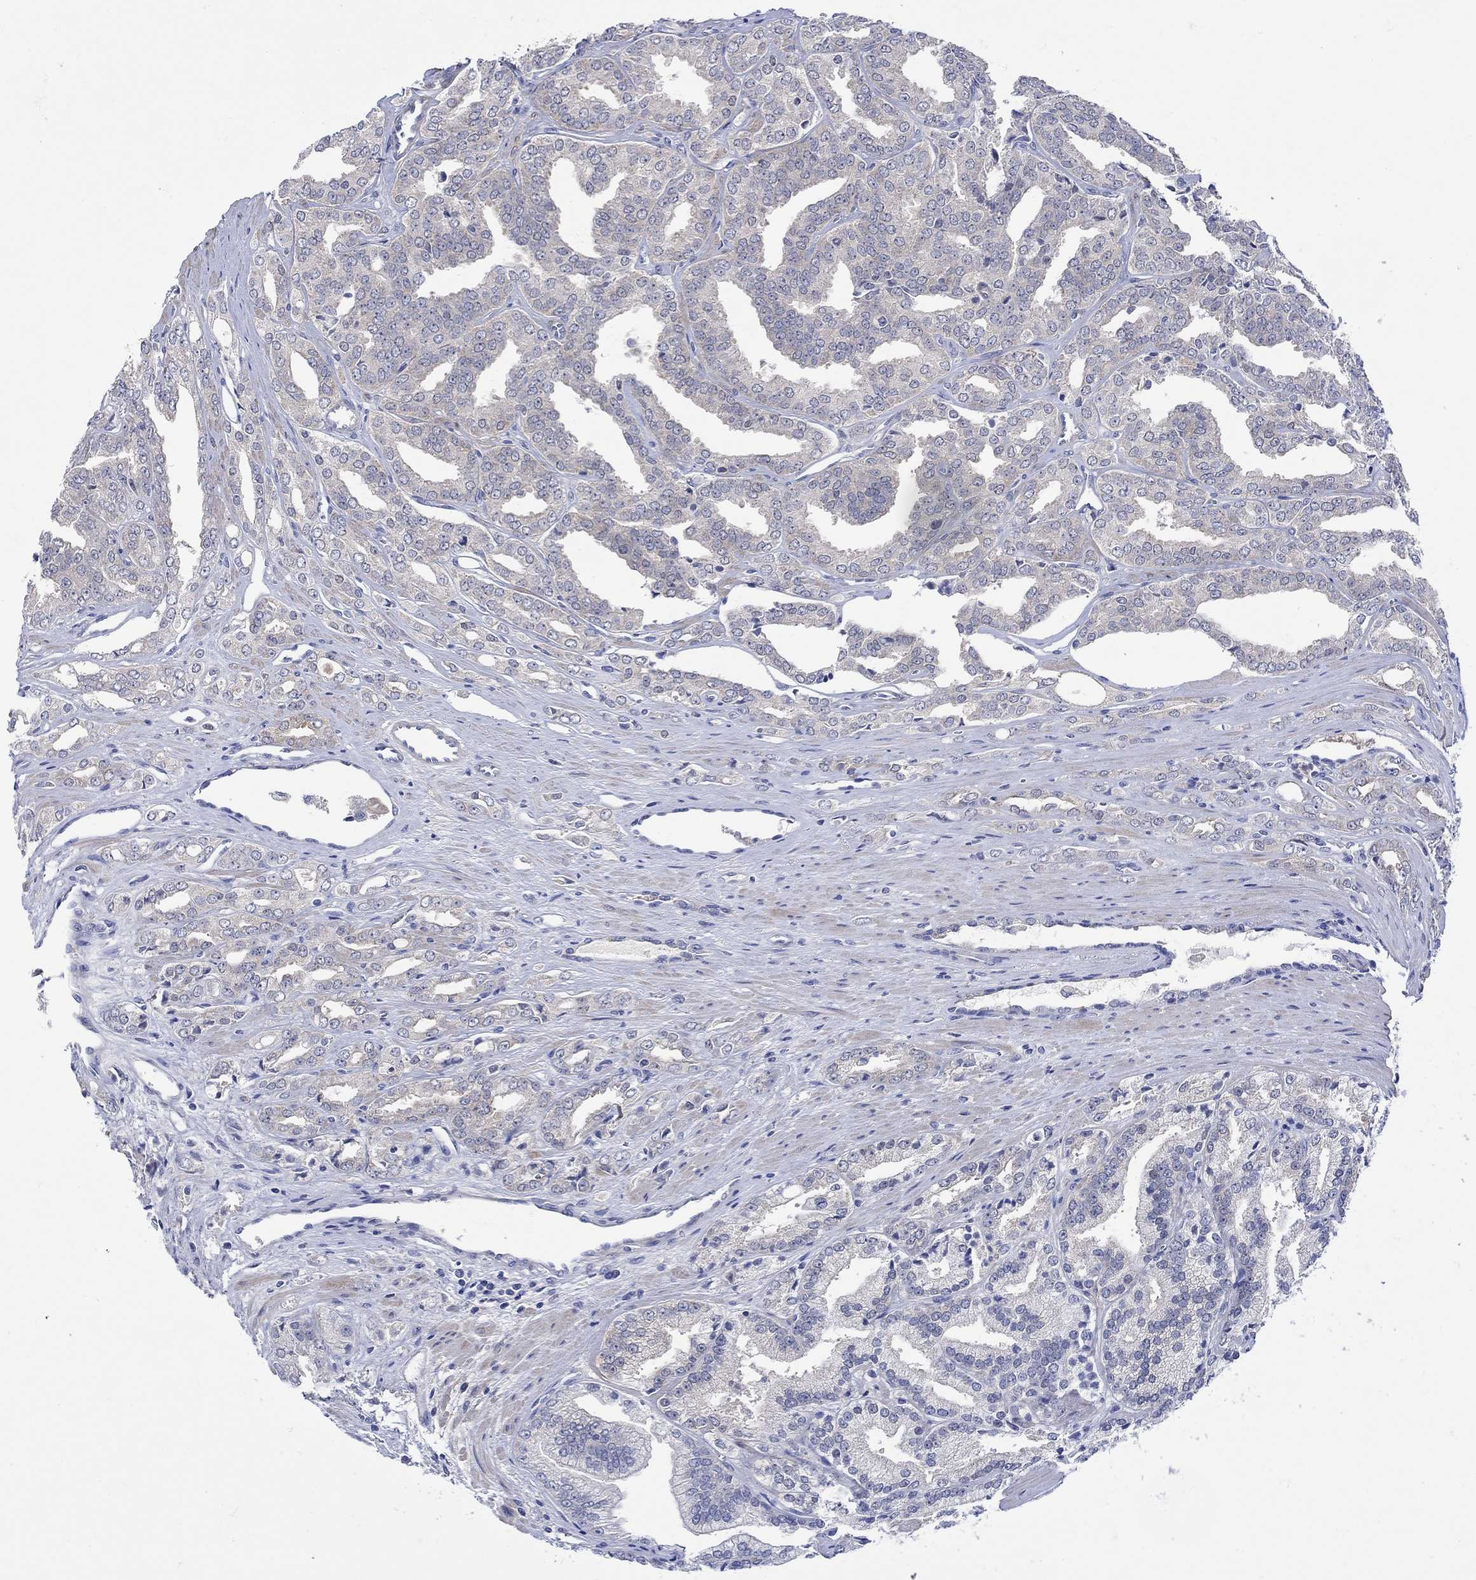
{"staining": {"intensity": "negative", "quantity": "none", "location": "none"}, "tissue": "prostate cancer", "cell_type": "Tumor cells", "image_type": "cancer", "snomed": [{"axis": "morphology", "description": "Adenocarcinoma, NOS"}, {"axis": "morphology", "description": "Adenocarcinoma, High grade"}, {"axis": "topography", "description": "Prostate"}], "caption": "An IHC micrograph of prostate cancer (adenocarcinoma) is shown. There is no staining in tumor cells of prostate cancer (adenocarcinoma).", "gene": "MSI1", "patient": {"sex": "male", "age": 70}}